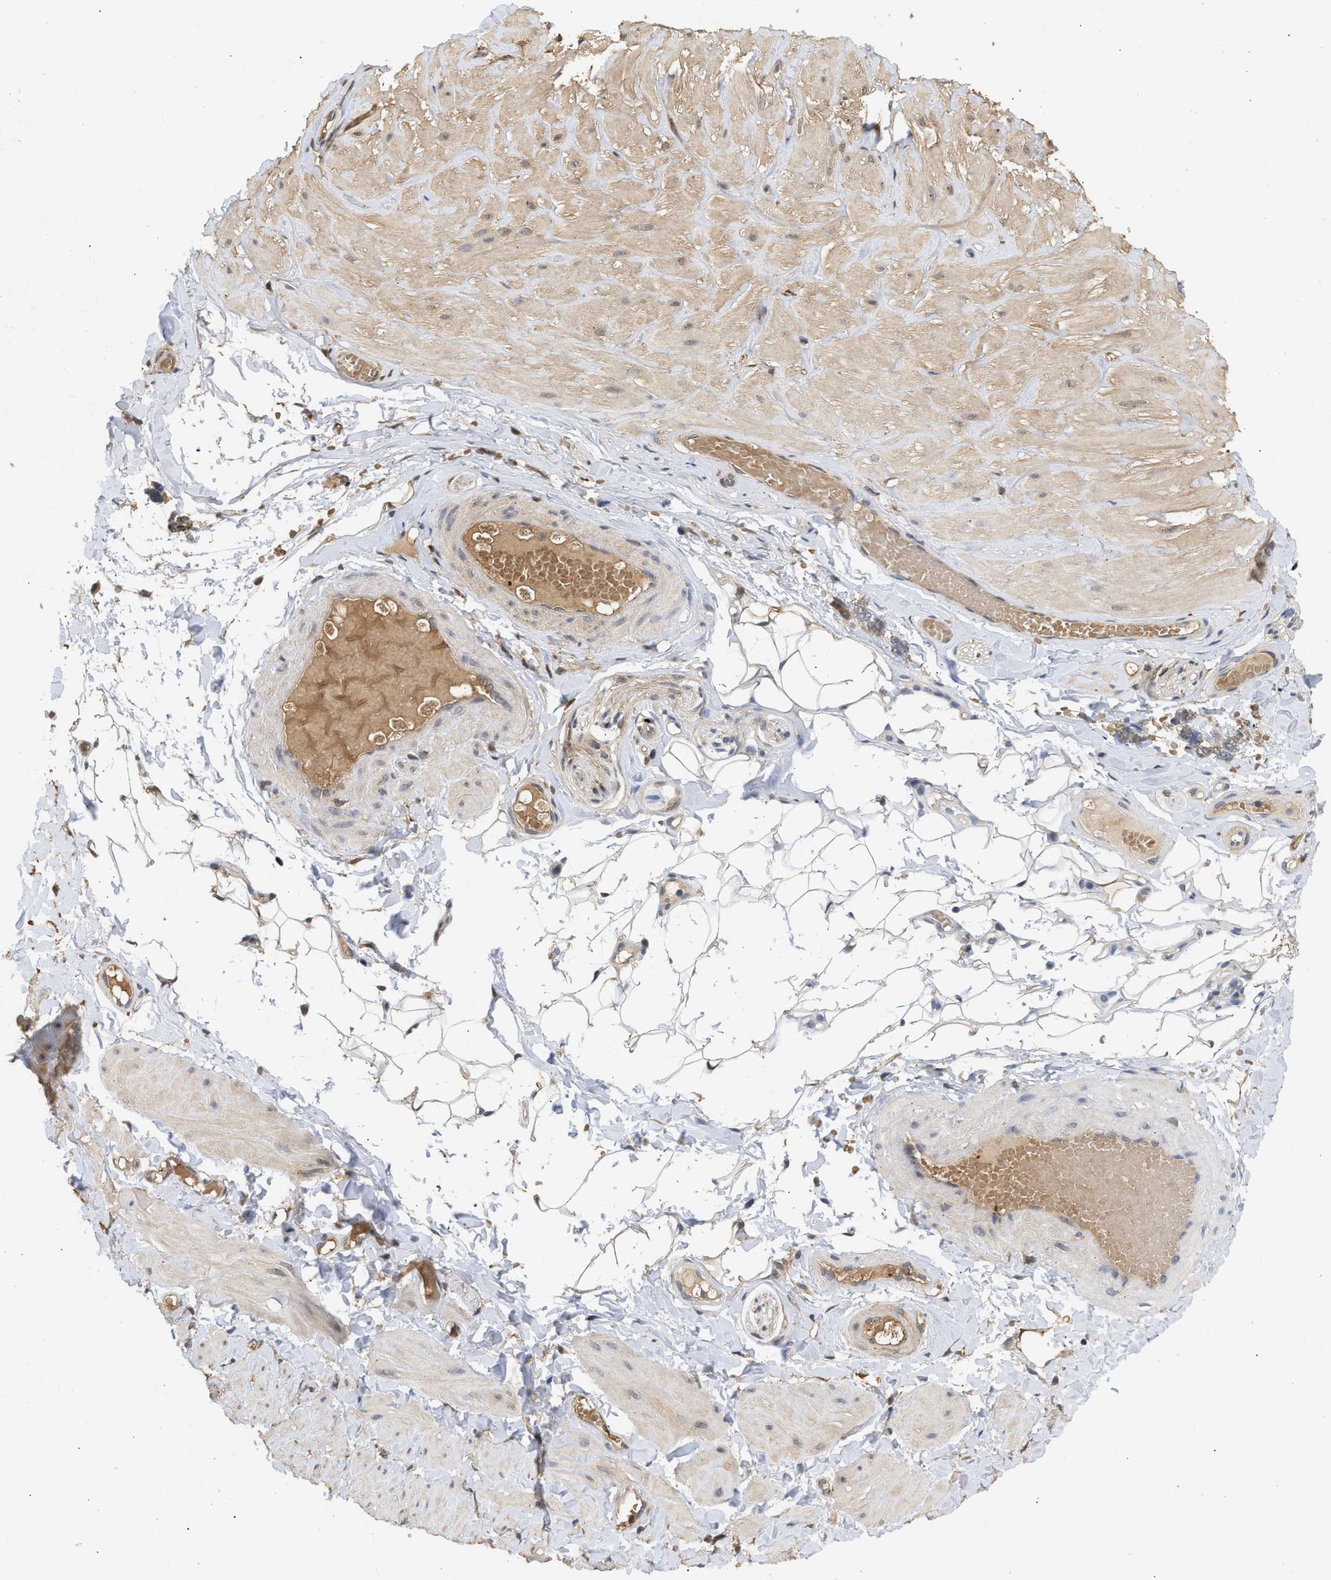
{"staining": {"intensity": "negative", "quantity": "none", "location": "none"}, "tissue": "adipose tissue", "cell_type": "Adipocytes", "image_type": "normal", "snomed": [{"axis": "morphology", "description": "Normal tissue, NOS"}, {"axis": "topography", "description": "Adipose tissue"}, {"axis": "topography", "description": "Vascular tissue"}, {"axis": "topography", "description": "Peripheral nerve tissue"}], "caption": "Immunohistochemistry (IHC) of unremarkable adipose tissue demonstrates no positivity in adipocytes.", "gene": "FITM1", "patient": {"sex": "male", "age": 25}}